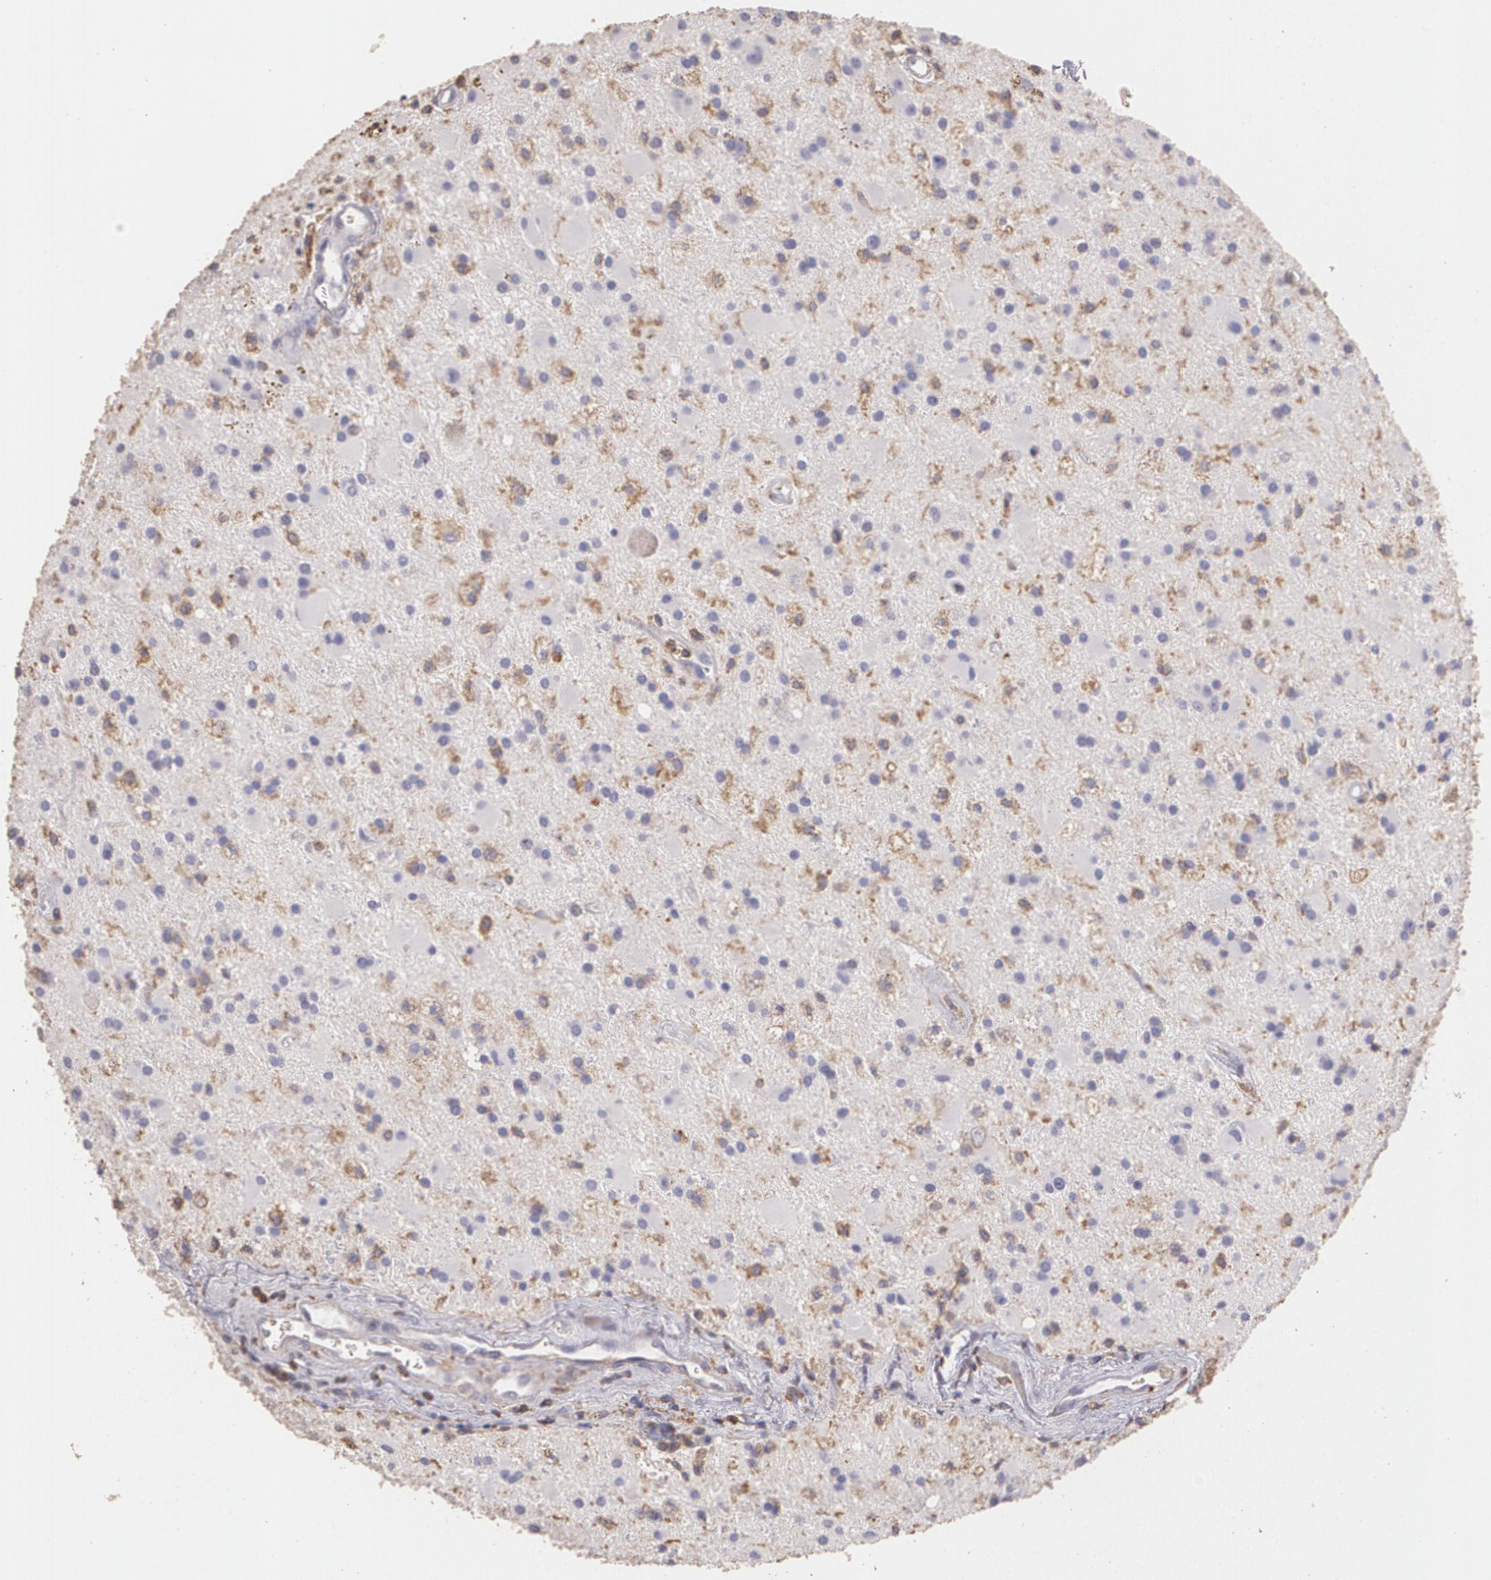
{"staining": {"intensity": "moderate", "quantity": "25%-75%", "location": "cytoplasmic/membranous"}, "tissue": "glioma", "cell_type": "Tumor cells", "image_type": "cancer", "snomed": [{"axis": "morphology", "description": "Glioma, malignant, Low grade"}, {"axis": "topography", "description": "Brain"}], "caption": "Malignant low-grade glioma stained for a protein exhibits moderate cytoplasmic/membranous positivity in tumor cells.", "gene": "TGFBR1", "patient": {"sex": "male", "age": 58}}